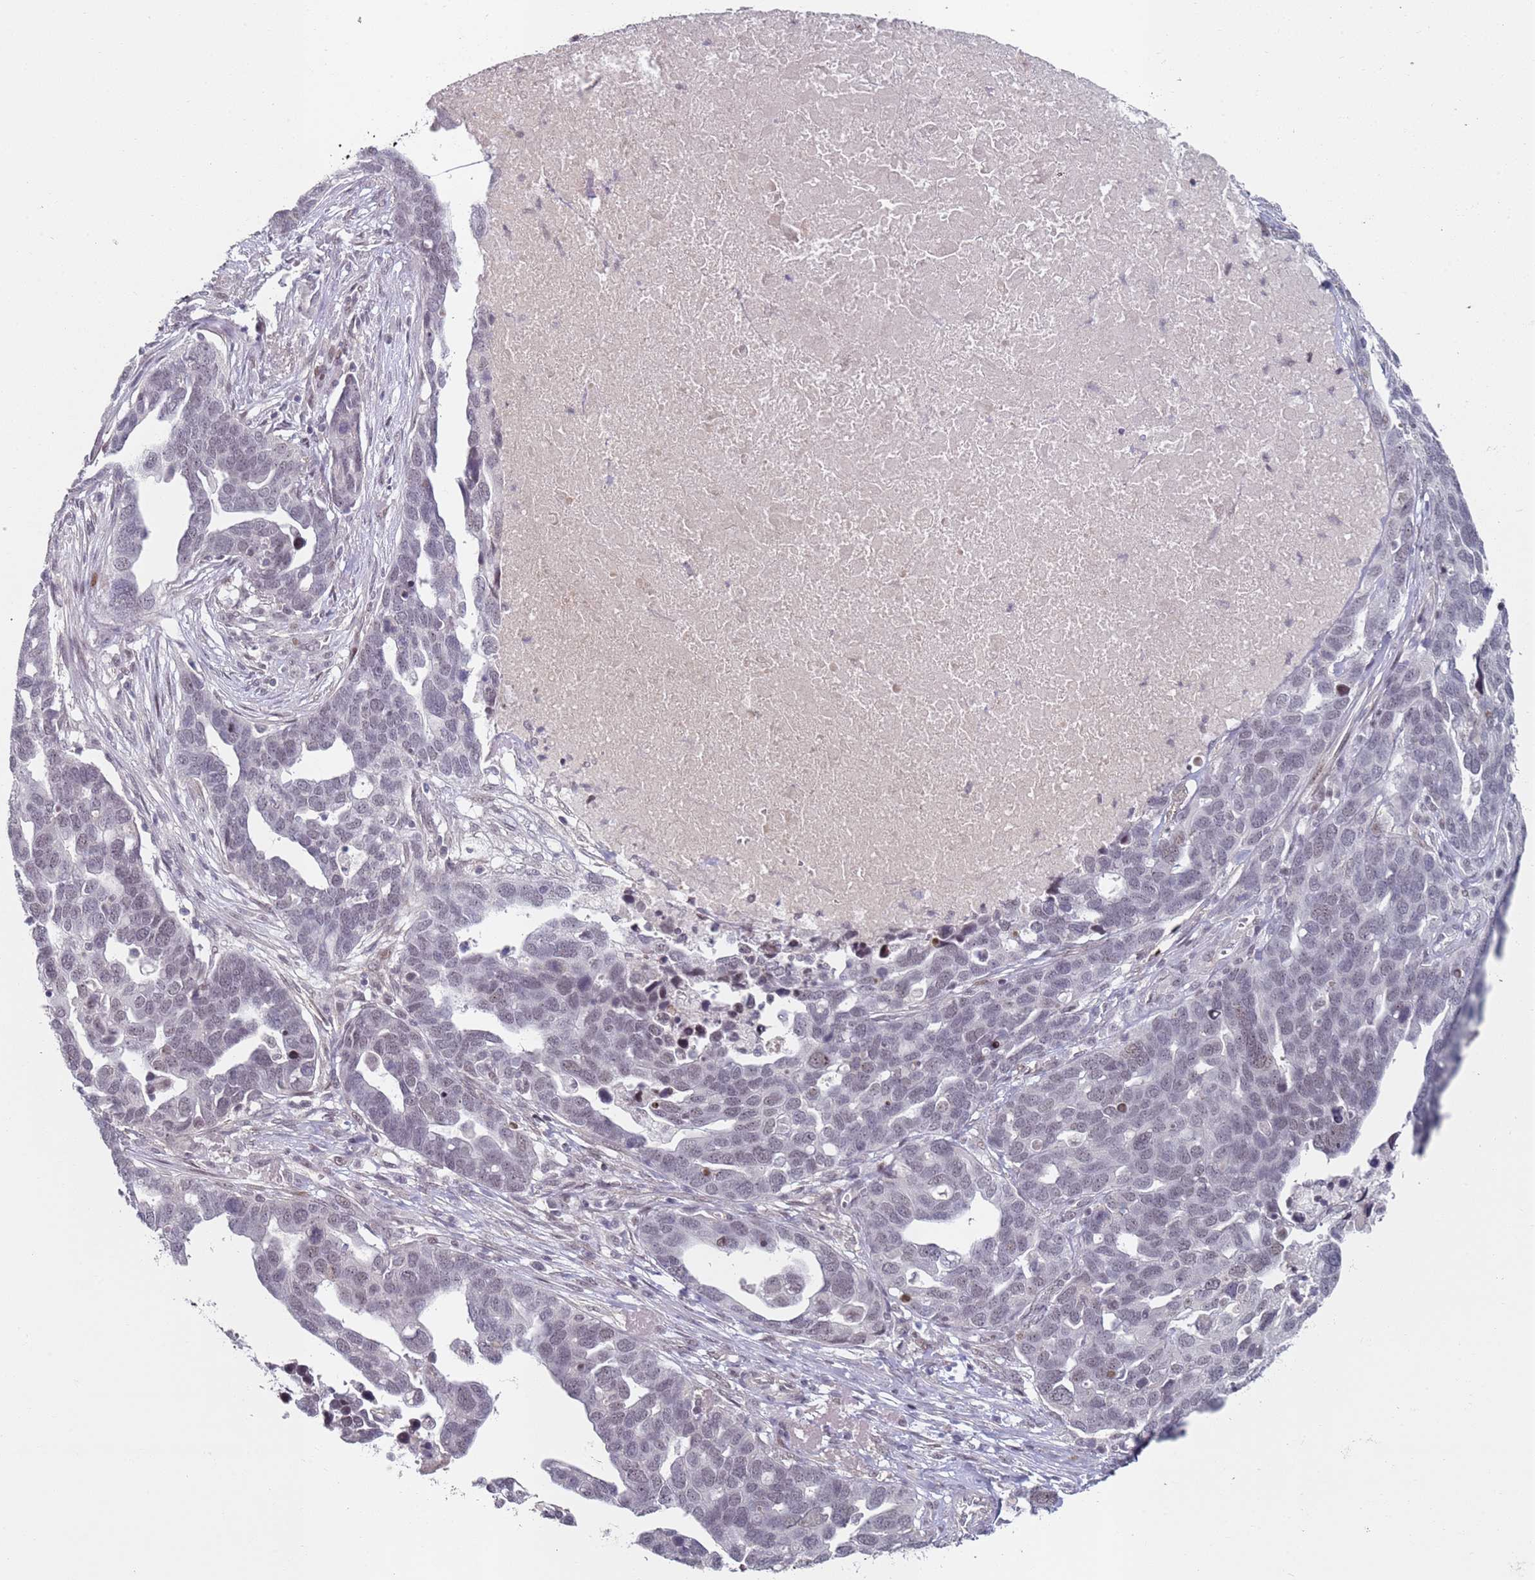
{"staining": {"intensity": "weak", "quantity": "<25%", "location": "nuclear"}, "tissue": "ovarian cancer", "cell_type": "Tumor cells", "image_type": "cancer", "snomed": [{"axis": "morphology", "description": "Cystadenocarcinoma, serous, NOS"}, {"axis": "topography", "description": "Ovary"}], "caption": "IHC histopathology image of neoplastic tissue: ovarian cancer stained with DAB (3,3'-diaminobenzidine) exhibits no significant protein positivity in tumor cells.", "gene": "ATF6B", "patient": {"sex": "female", "age": 54}}